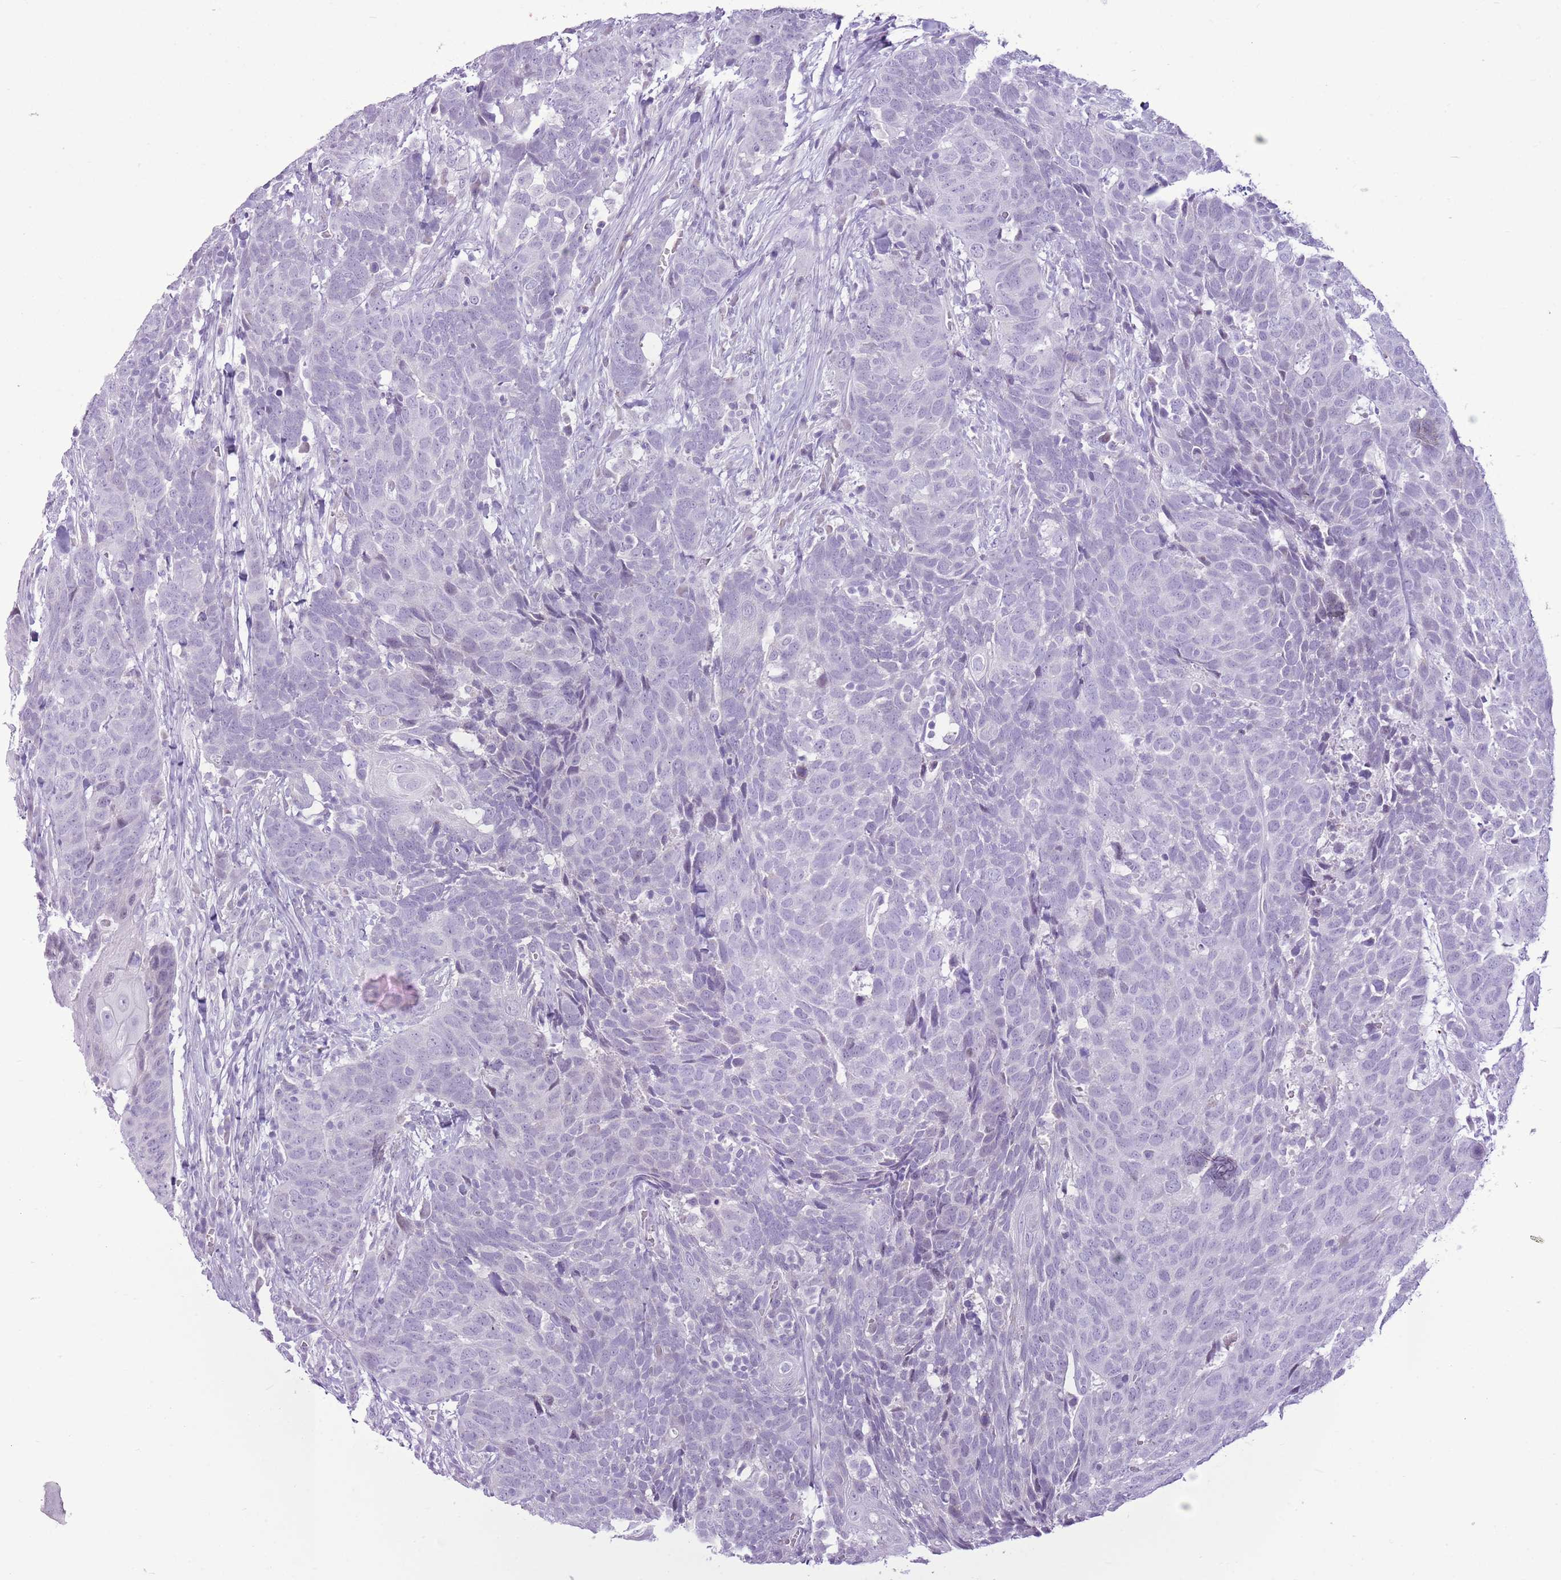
{"staining": {"intensity": "negative", "quantity": "none", "location": "none"}, "tissue": "head and neck cancer", "cell_type": "Tumor cells", "image_type": "cancer", "snomed": [{"axis": "morphology", "description": "Squamous cell carcinoma, NOS"}, {"axis": "topography", "description": "Head-Neck"}], "caption": "High magnification brightfield microscopy of head and neck cancer (squamous cell carcinoma) stained with DAB (brown) and counterstained with hematoxylin (blue): tumor cells show no significant positivity. The staining was performed using DAB to visualize the protein expression in brown, while the nuclei were stained in blue with hematoxylin (Magnification: 20x).", "gene": "RPL3L", "patient": {"sex": "male", "age": 66}}